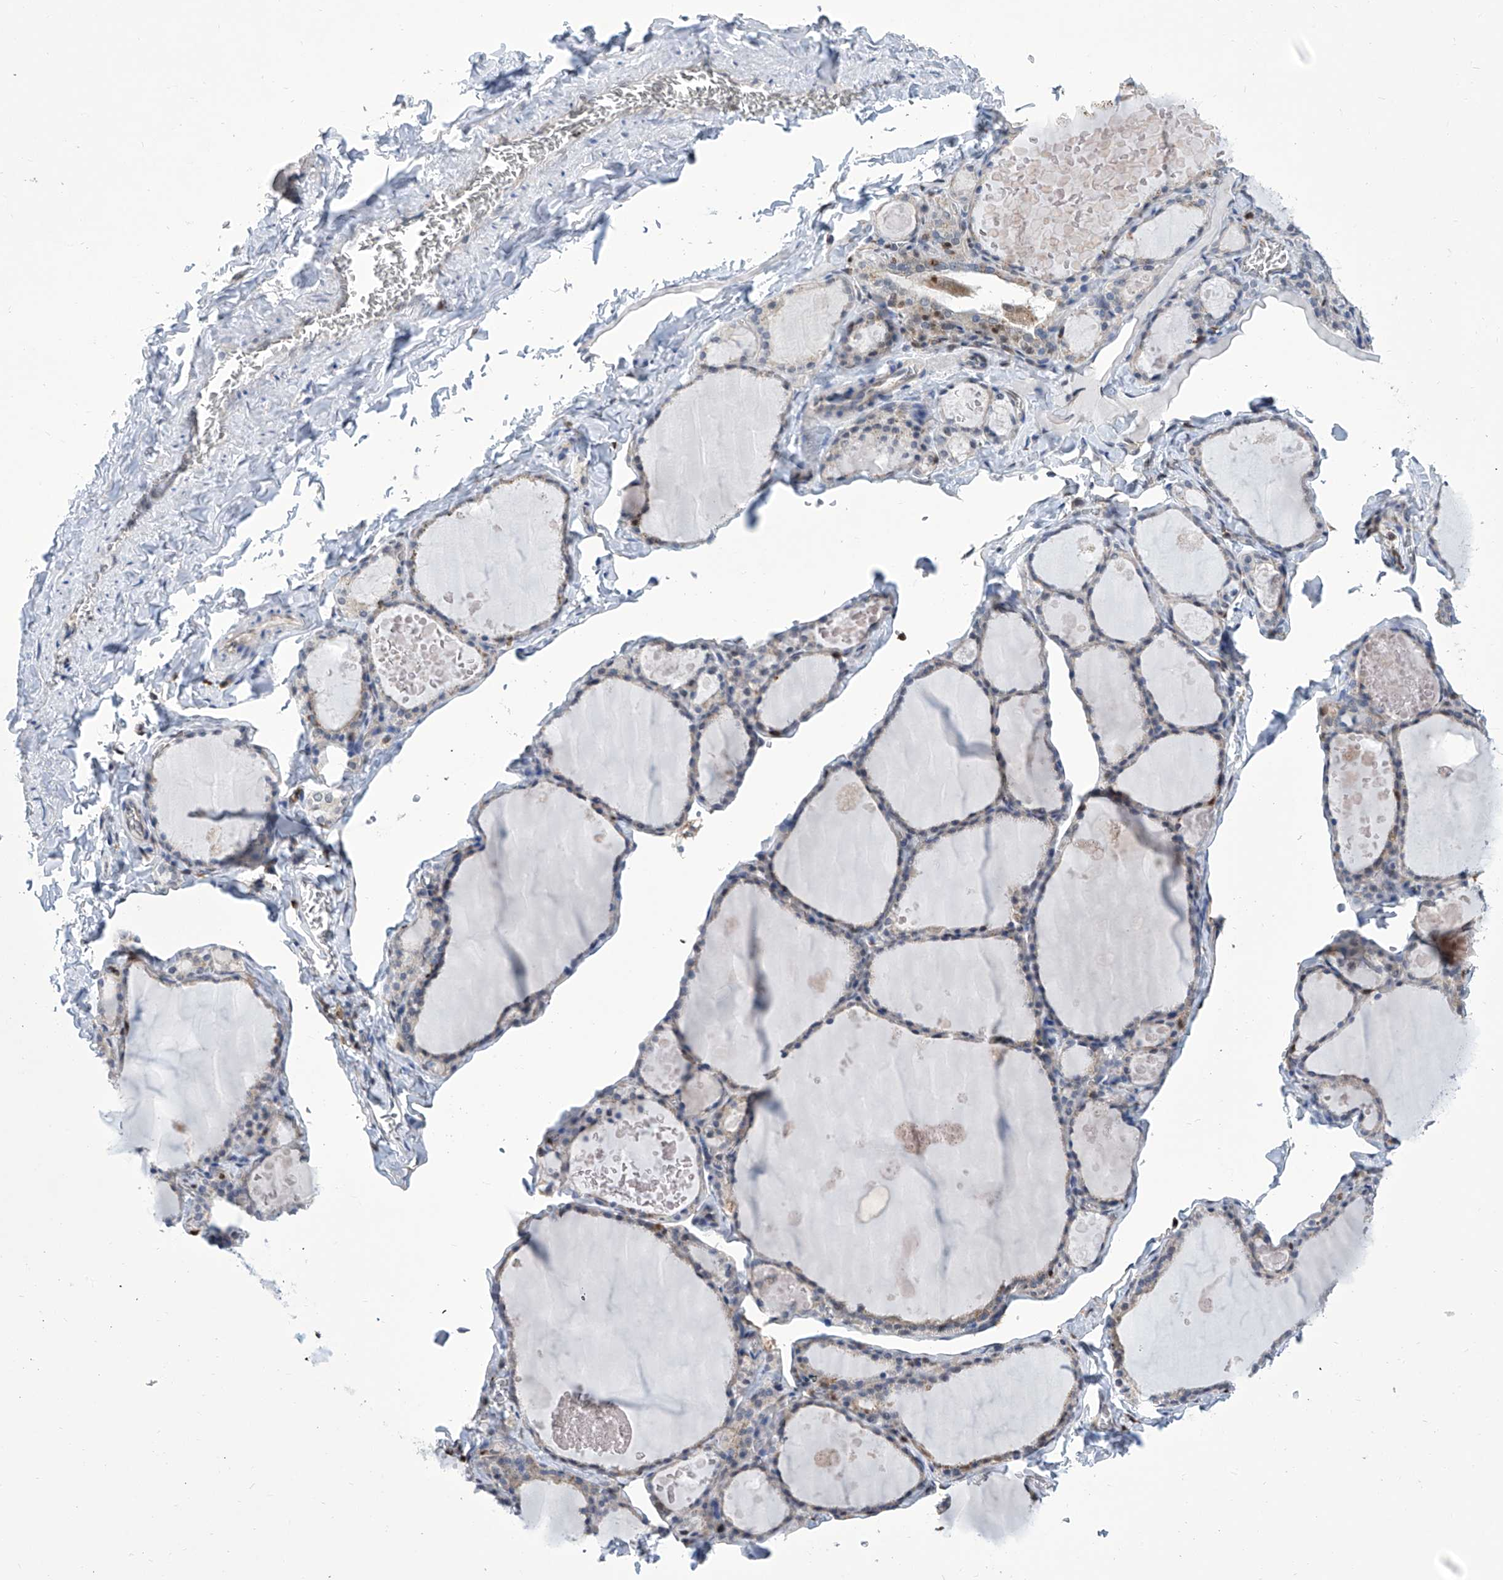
{"staining": {"intensity": "weak", "quantity": "<25%", "location": "nuclear"}, "tissue": "thyroid gland", "cell_type": "Glandular cells", "image_type": "normal", "snomed": [{"axis": "morphology", "description": "Normal tissue, NOS"}, {"axis": "topography", "description": "Thyroid gland"}], "caption": "This is a micrograph of immunohistochemistry (IHC) staining of unremarkable thyroid gland, which shows no positivity in glandular cells.", "gene": "SREBF2", "patient": {"sex": "male", "age": 56}}